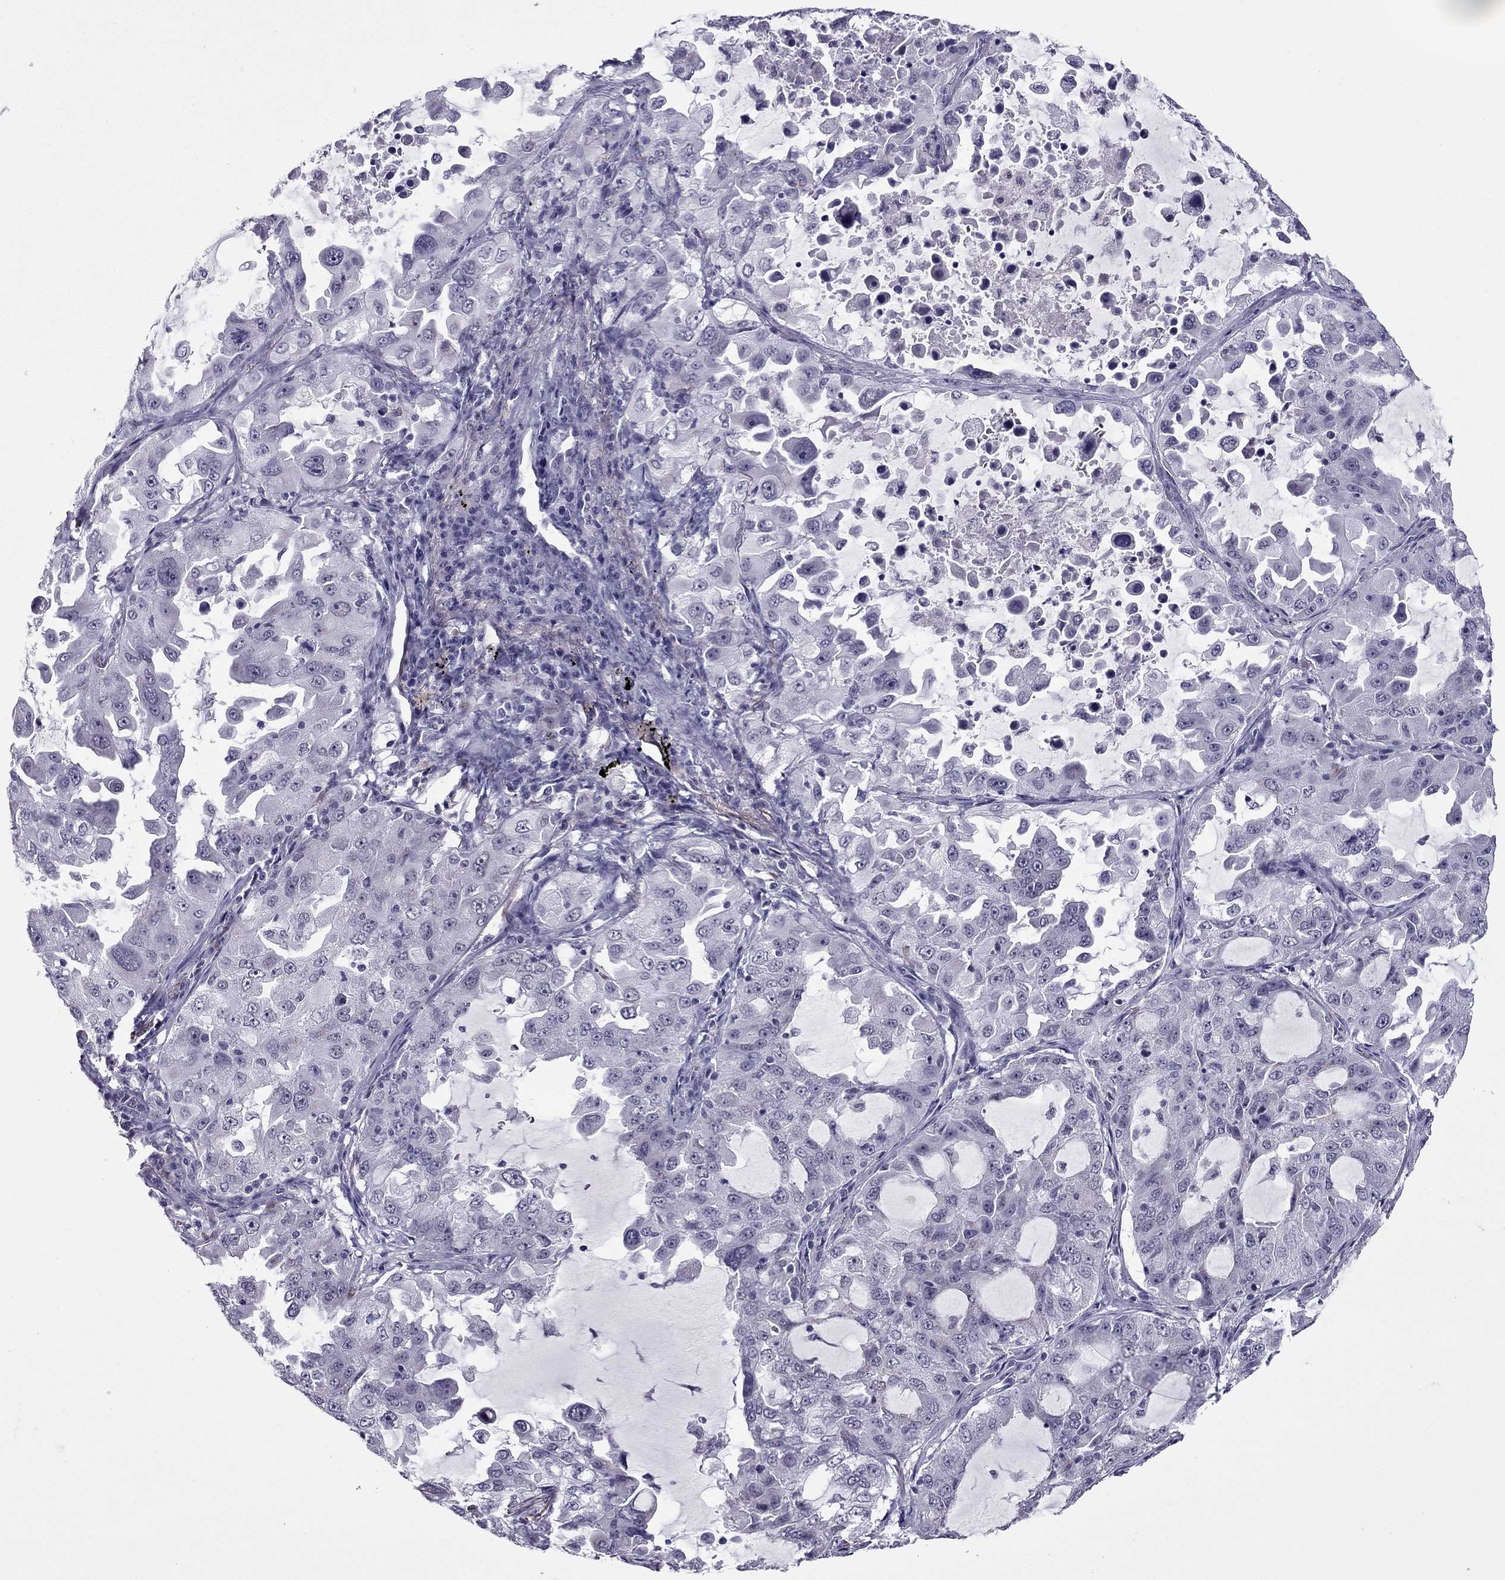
{"staining": {"intensity": "negative", "quantity": "none", "location": "none"}, "tissue": "lung cancer", "cell_type": "Tumor cells", "image_type": "cancer", "snomed": [{"axis": "morphology", "description": "Adenocarcinoma, NOS"}, {"axis": "topography", "description": "Lung"}], "caption": "A micrograph of human adenocarcinoma (lung) is negative for staining in tumor cells. (DAB (3,3'-diaminobenzidine) immunohistochemistry (IHC) visualized using brightfield microscopy, high magnification).", "gene": "MYLK3", "patient": {"sex": "female", "age": 61}}